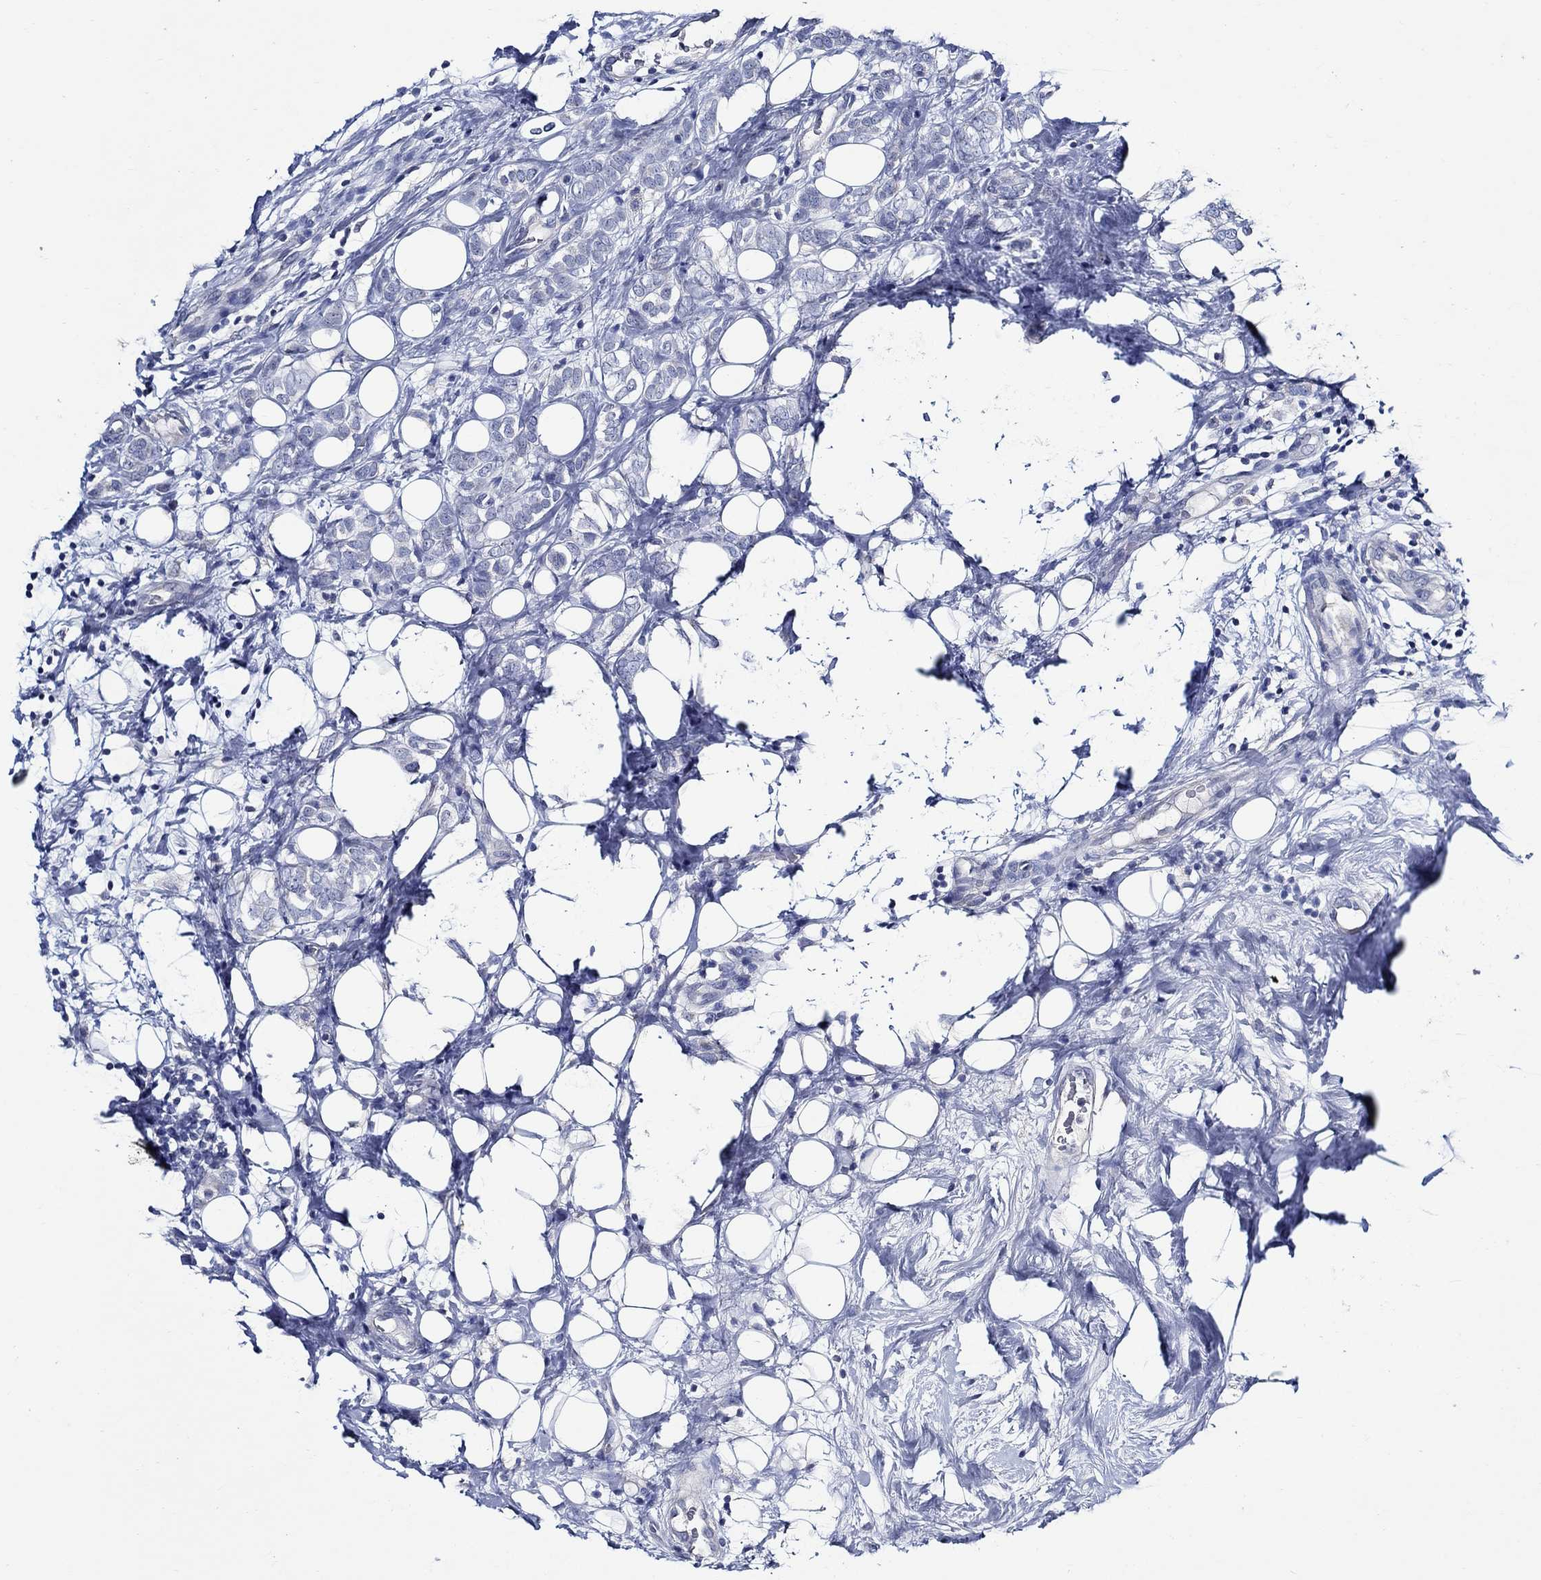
{"staining": {"intensity": "negative", "quantity": "none", "location": "none"}, "tissue": "breast cancer", "cell_type": "Tumor cells", "image_type": "cancer", "snomed": [{"axis": "morphology", "description": "Lobular carcinoma"}, {"axis": "topography", "description": "Breast"}], "caption": "This is an immunohistochemistry (IHC) image of human breast cancer (lobular carcinoma). There is no positivity in tumor cells.", "gene": "SKOR1", "patient": {"sex": "female", "age": 49}}